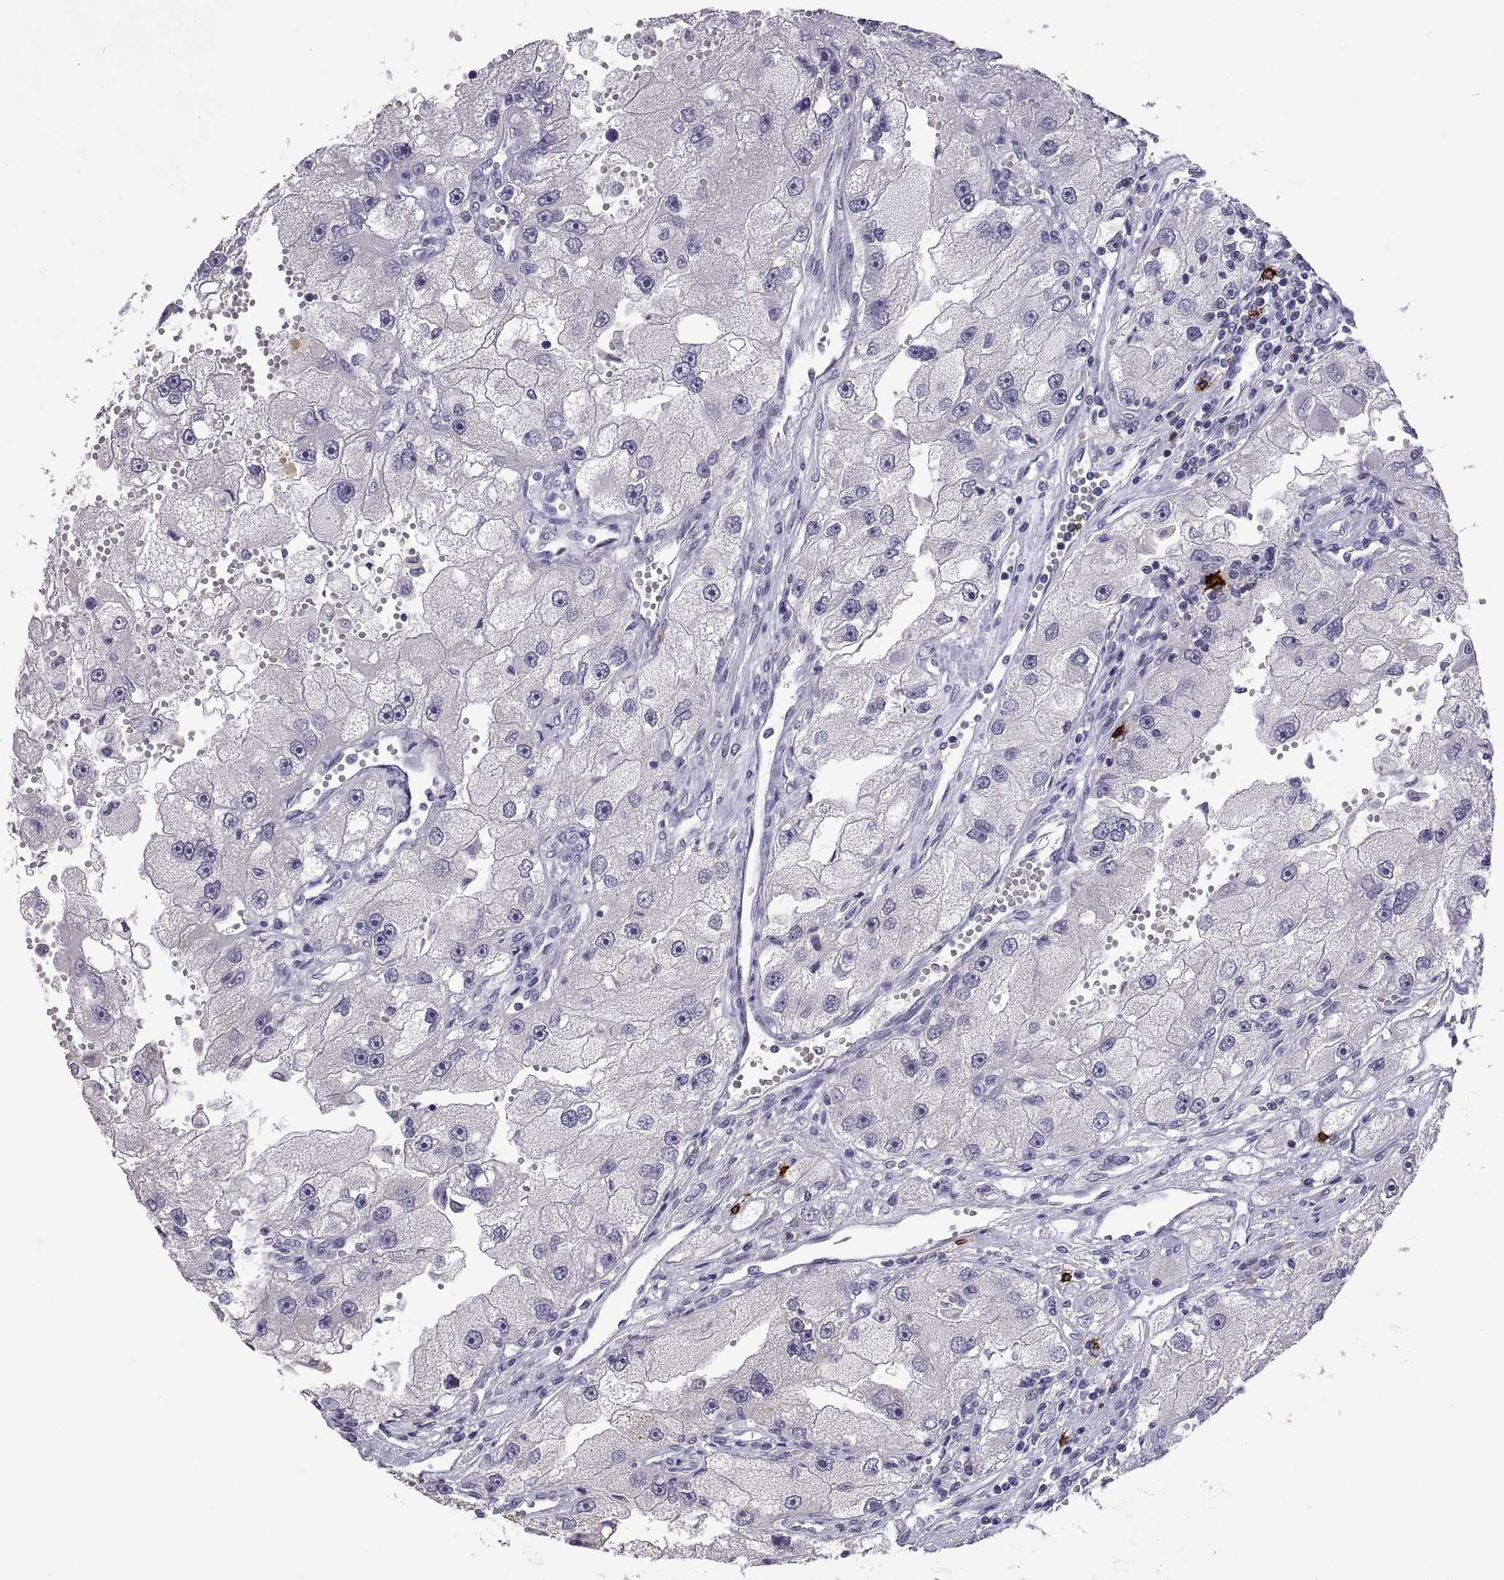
{"staining": {"intensity": "negative", "quantity": "none", "location": "none"}, "tissue": "renal cancer", "cell_type": "Tumor cells", "image_type": "cancer", "snomed": [{"axis": "morphology", "description": "Adenocarcinoma, NOS"}, {"axis": "topography", "description": "Kidney"}], "caption": "There is no significant positivity in tumor cells of renal cancer (adenocarcinoma).", "gene": "MS4A1", "patient": {"sex": "male", "age": 63}}